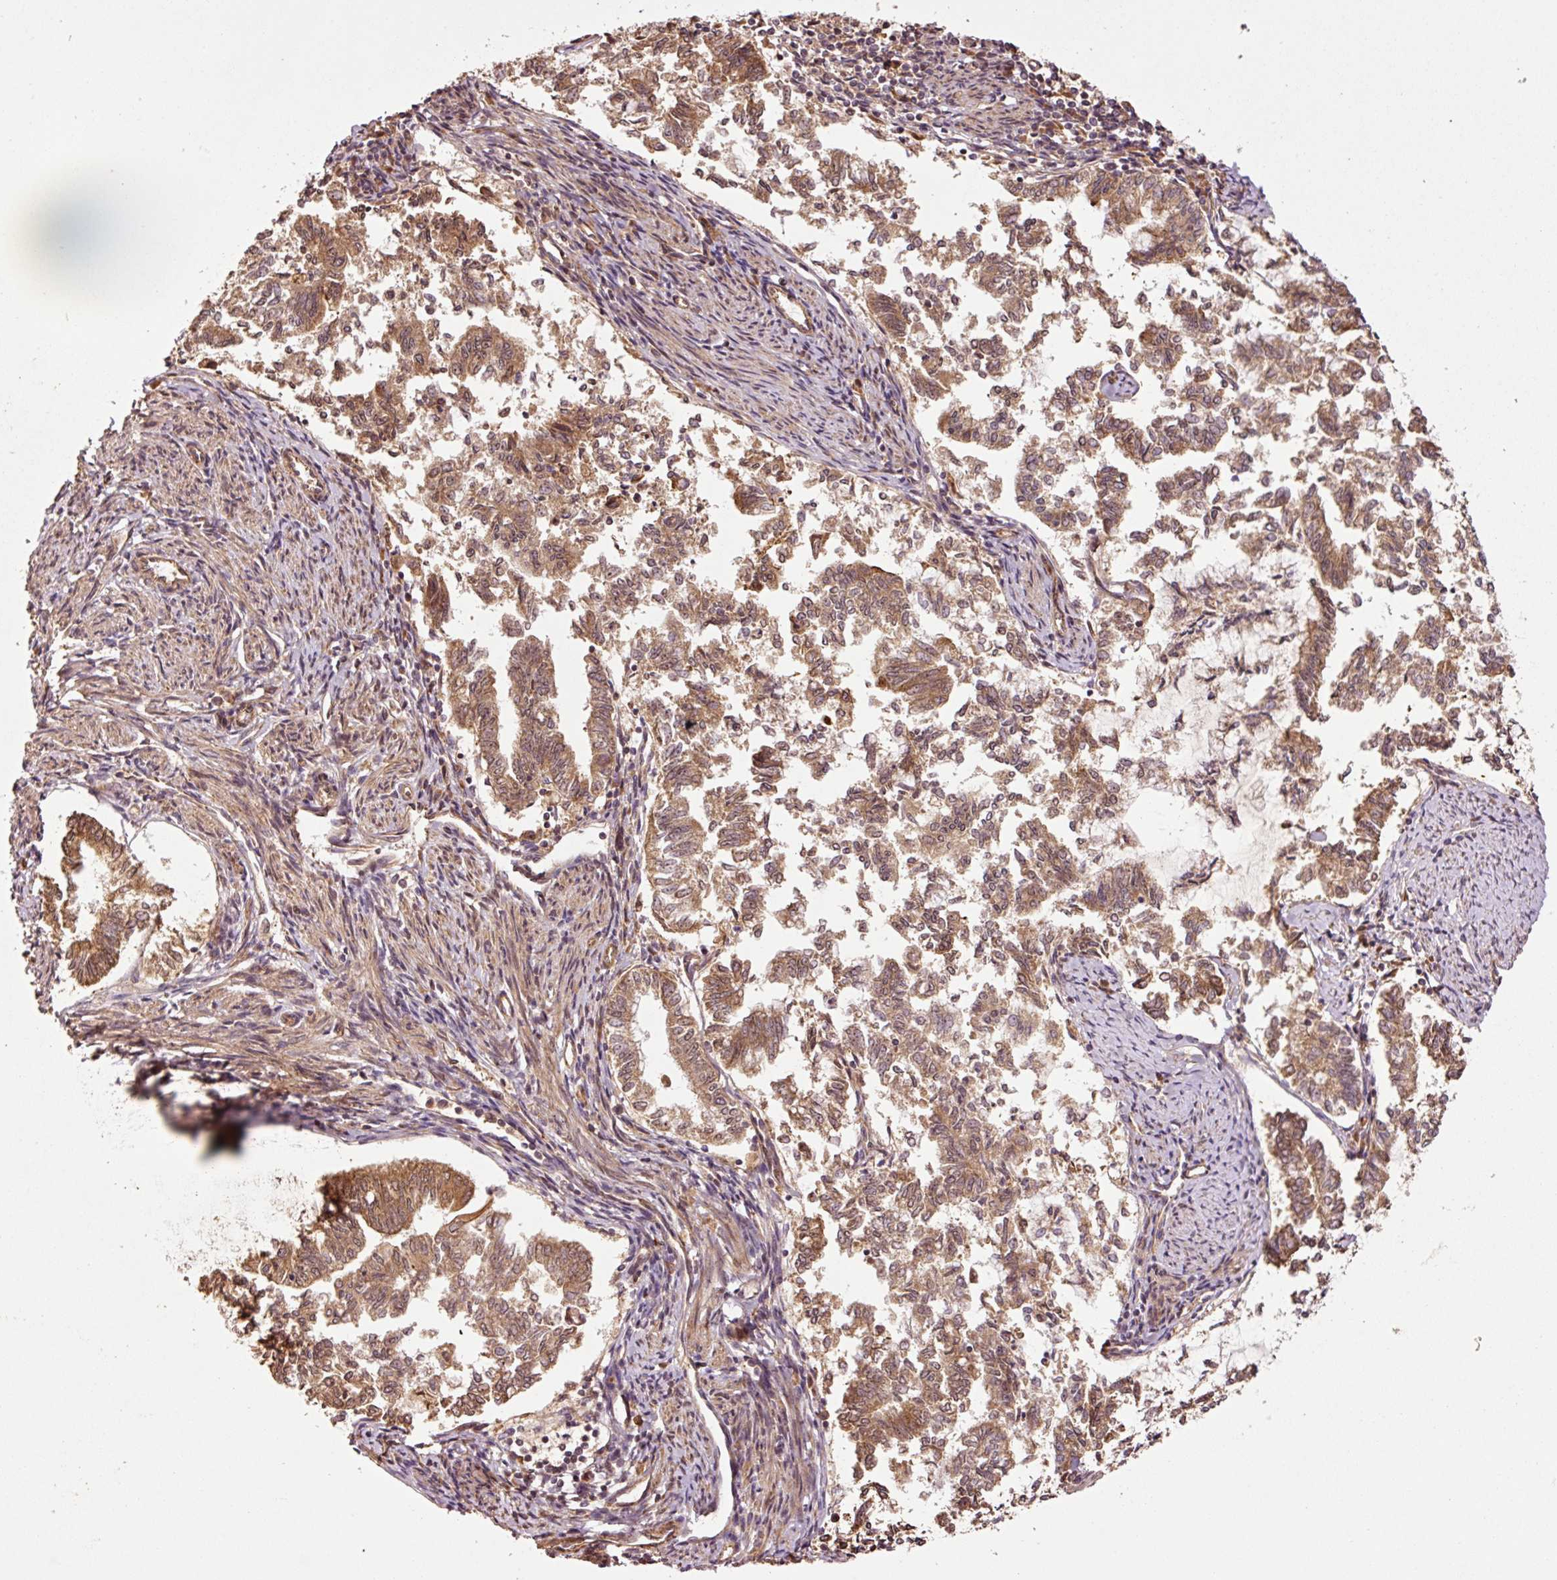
{"staining": {"intensity": "moderate", "quantity": ">75%", "location": "cytoplasmic/membranous,nuclear"}, "tissue": "endometrial cancer", "cell_type": "Tumor cells", "image_type": "cancer", "snomed": [{"axis": "morphology", "description": "Adenocarcinoma, NOS"}, {"axis": "topography", "description": "Endometrium"}], "caption": "Tumor cells demonstrate medium levels of moderate cytoplasmic/membranous and nuclear expression in approximately >75% of cells in endometrial cancer (adenocarcinoma).", "gene": "OXER1", "patient": {"sex": "female", "age": 79}}